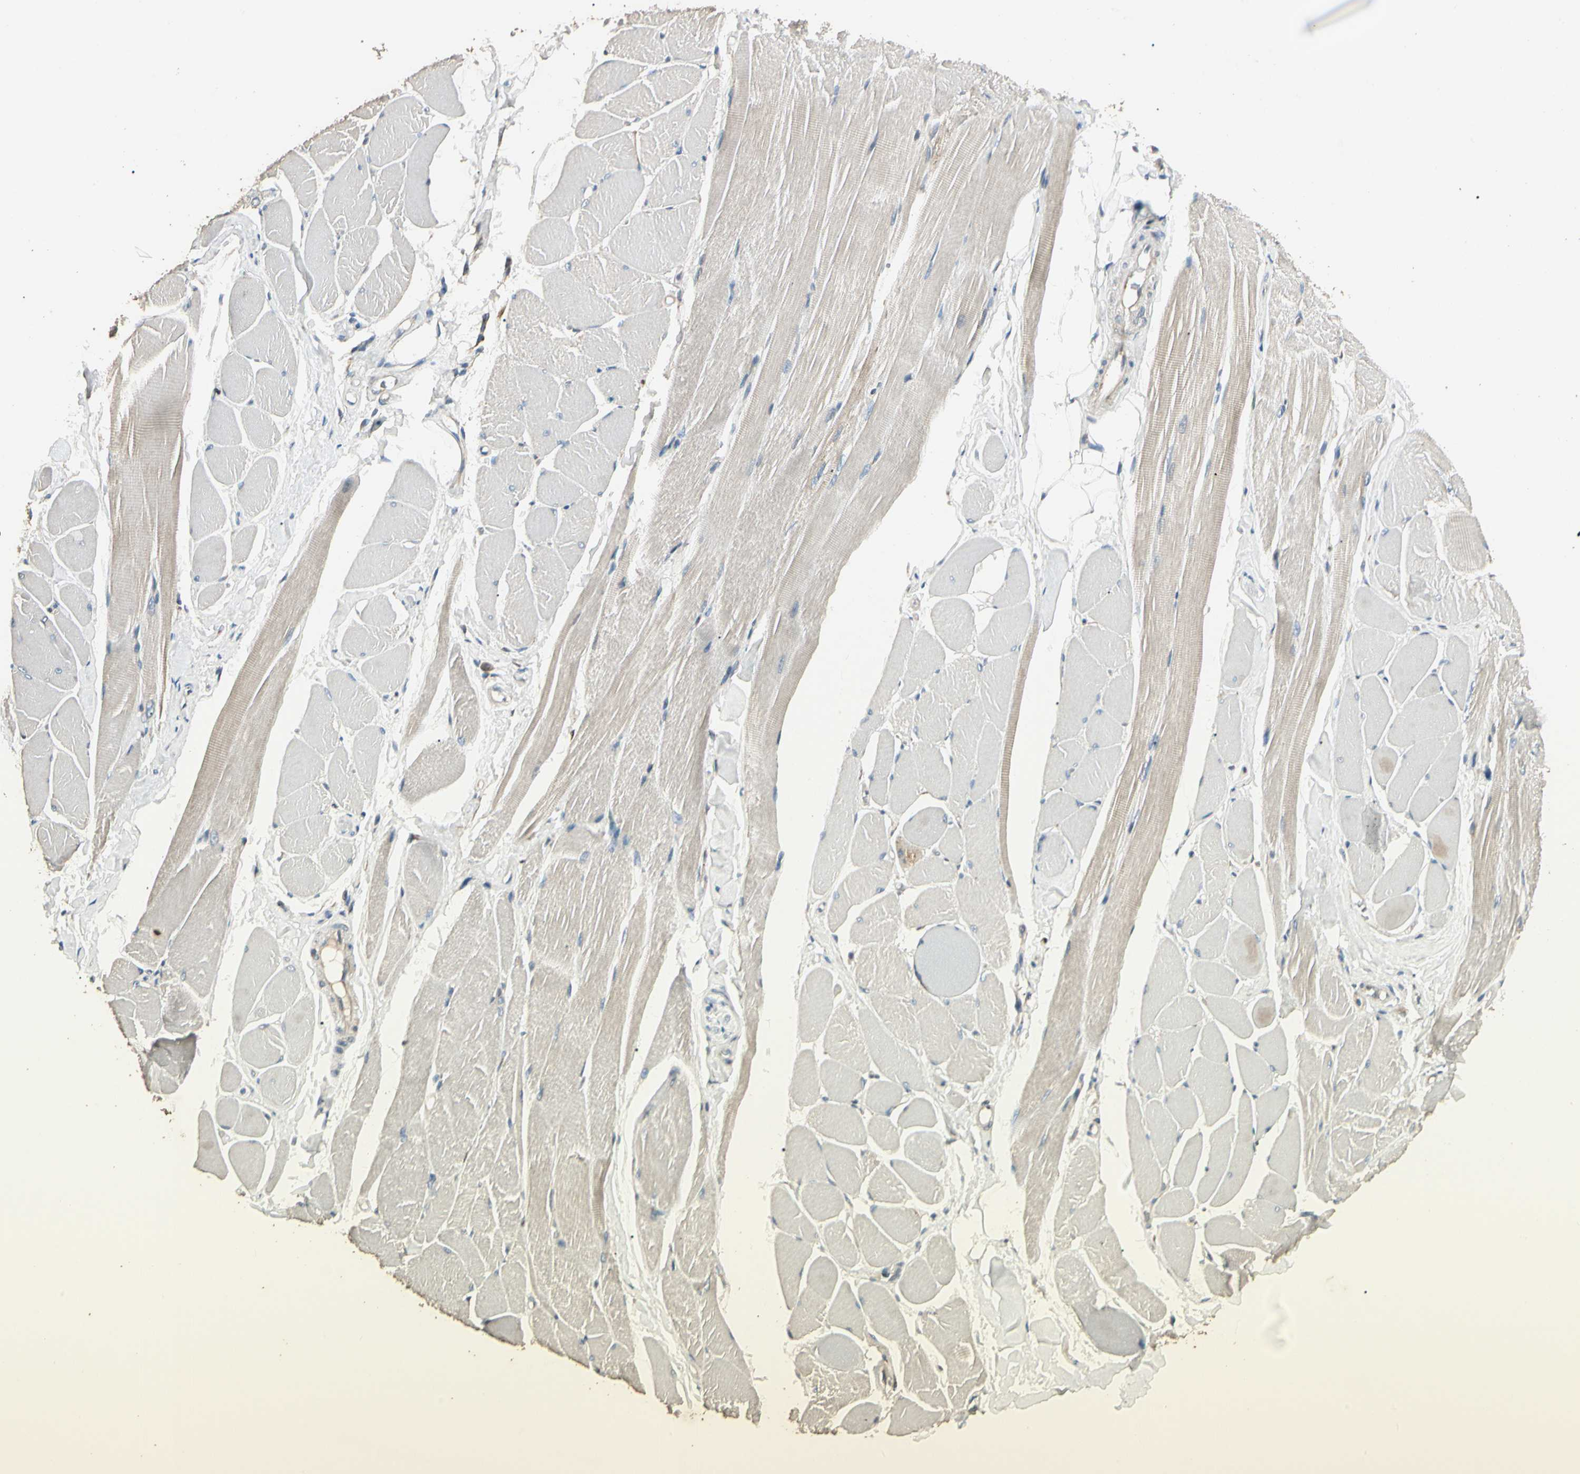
{"staining": {"intensity": "weak", "quantity": ">75%", "location": "cytoplasmic/membranous"}, "tissue": "skeletal muscle", "cell_type": "Myocytes", "image_type": "normal", "snomed": [{"axis": "morphology", "description": "Normal tissue, NOS"}, {"axis": "topography", "description": "Skeletal muscle"}, {"axis": "topography", "description": "Peripheral nerve tissue"}], "caption": "The histopathology image exhibits a brown stain indicating the presence of a protein in the cytoplasmic/membranous of myocytes in skeletal muscle.", "gene": "MRPL9", "patient": {"sex": "female", "age": 84}}